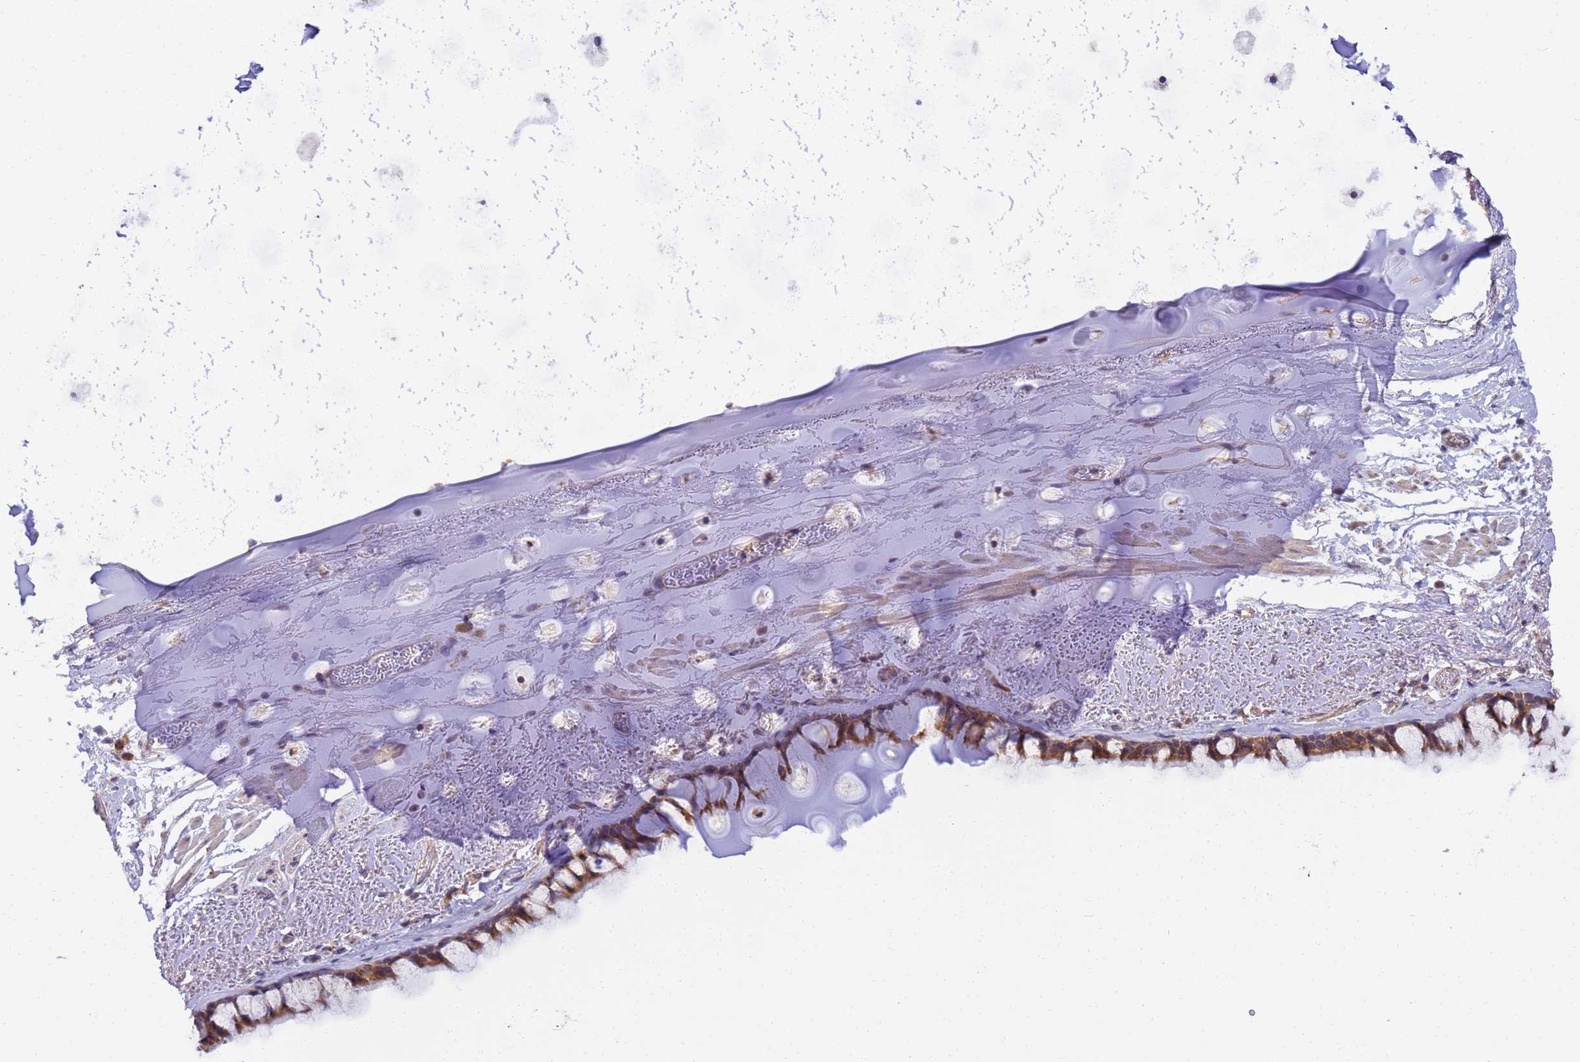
{"staining": {"intensity": "moderate", "quantity": ">75%", "location": "cytoplasmic/membranous"}, "tissue": "bronchus", "cell_type": "Respiratory epithelial cells", "image_type": "normal", "snomed": [{"axis": "morphology", "description": "Normal tissue, NOS"}, {"axis": "topography", "description": "Bronchus"}], "caption": "This image displays immunohistochemistry (IHC) staining of unremarkable human bronchus, with medium moderate cytoplasmic/membranous staining in approximately >75% of respiratory epithelial cells.", "gene": "RAPGEF3", "patient": {"sex": "male", "age": 65}}